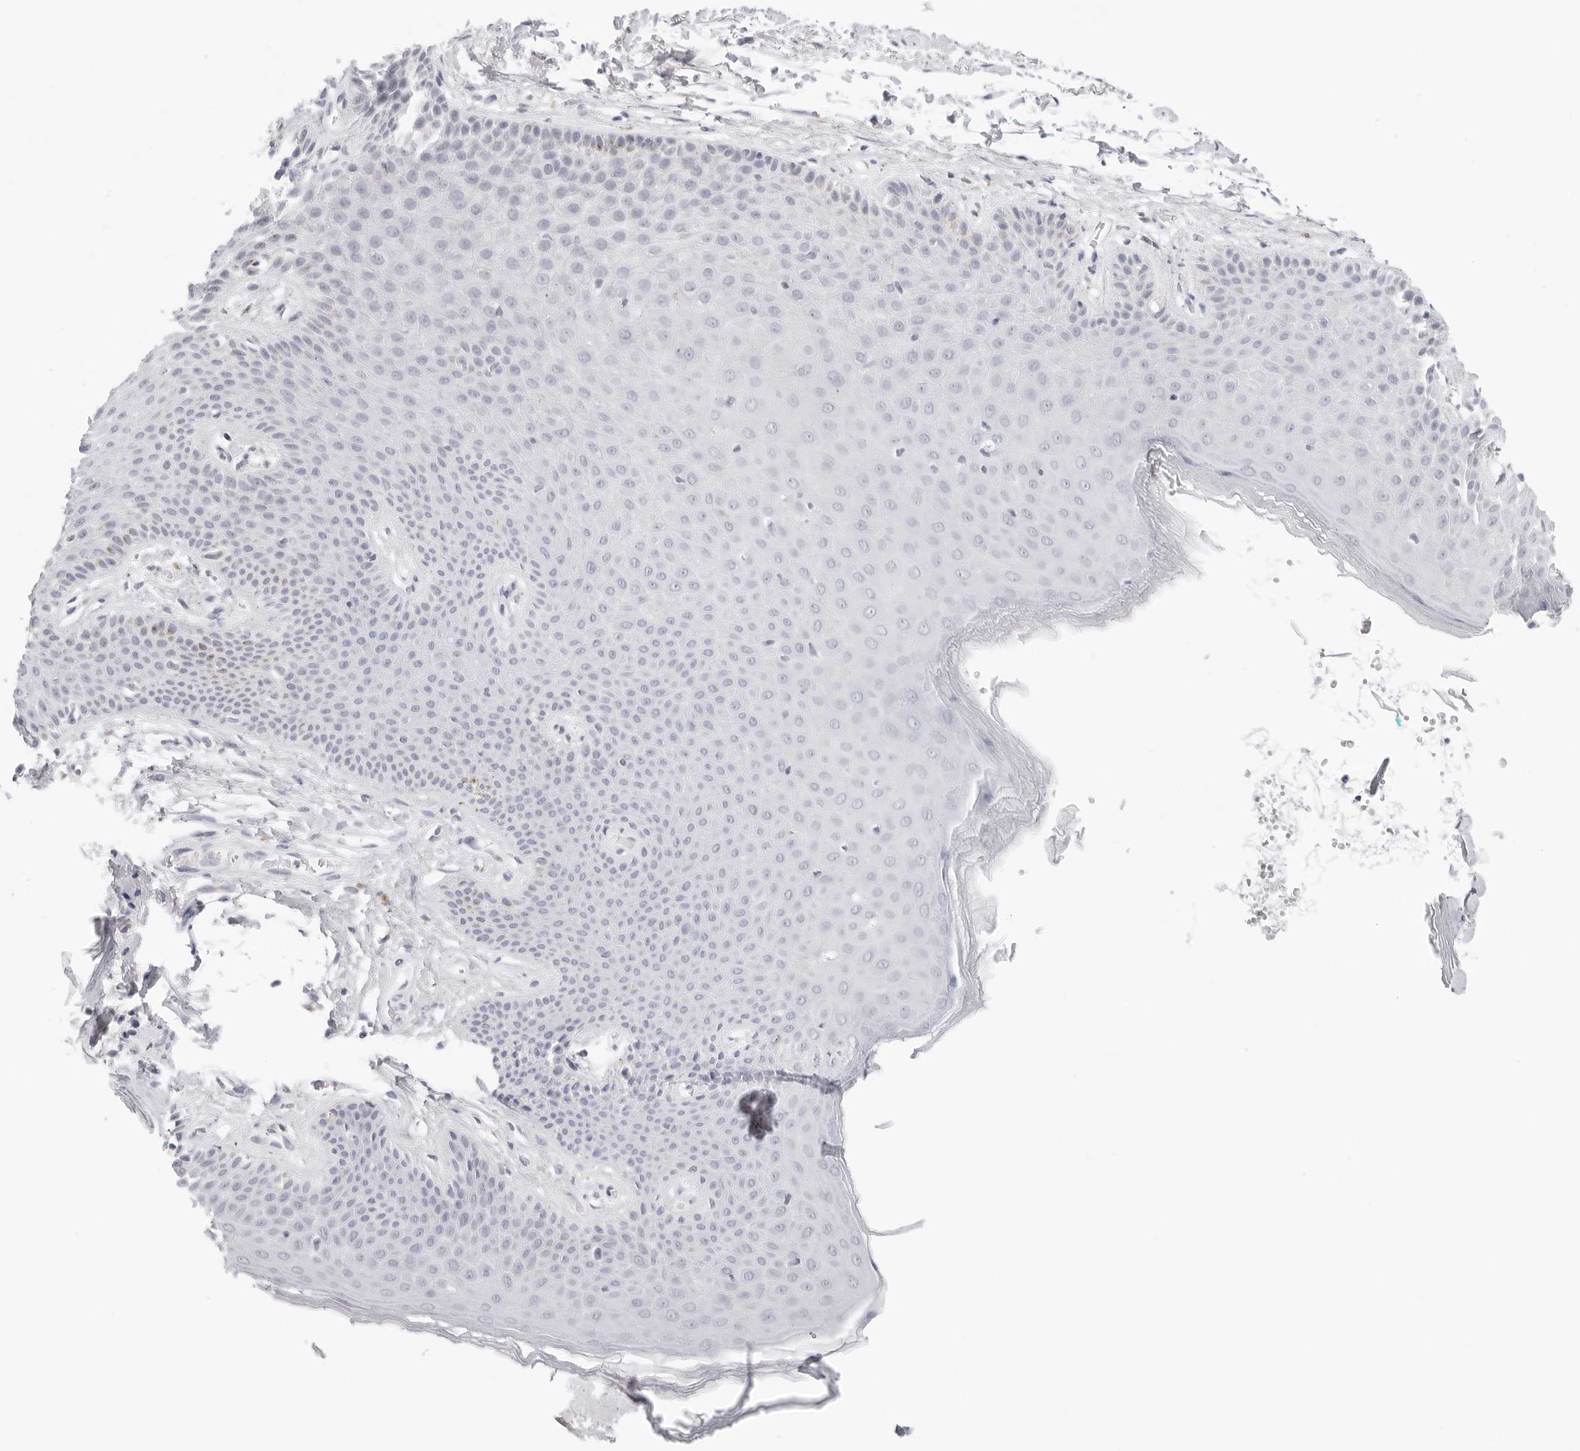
{"staining": {"intensity": "moderate", "quantity": "<25%", "location": "cytoplasmic/membranous"}, "tissue": "skin", "cell_type": "Epidermal cells", "image_type": "normal", "snomed": [{"axis": "morphology", "description": "Normal tissue, NOS"}, {"axis": "topography", "description": "Anal"}], "caption": "DAB immunohistochemical staining of unremarkable human skin shows moderate cytoplasmic/membranous protein positivity in about <25% of epidermal cells.", "gene": "EDN2", "patient": {"sex": "male", "age": 74}}